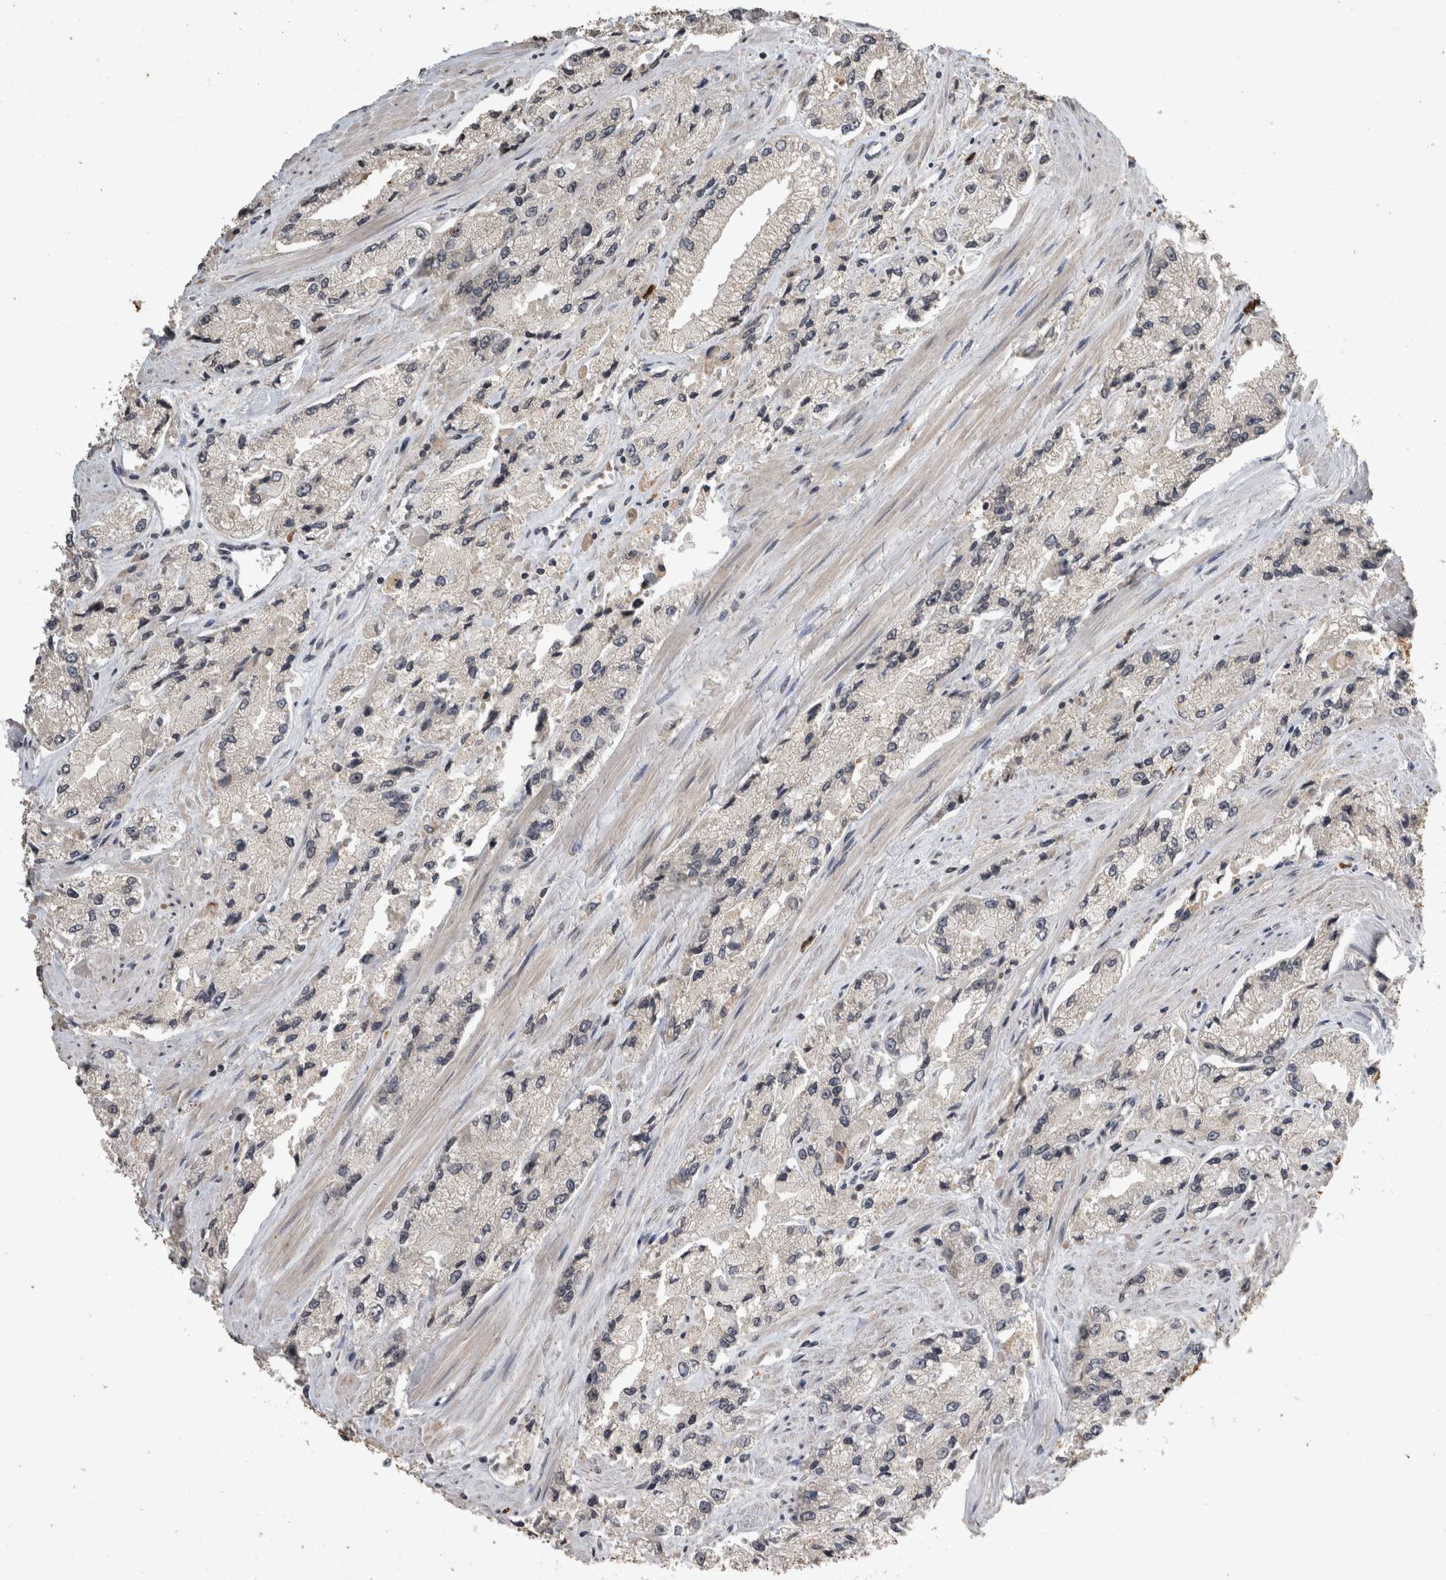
{"staining": {"intensity": "negative", "quantity": "none", "location": "none"}, "tissue": "prostate cancer", "cell_type": "Tumor cells", "image_type": "cancer", "snomed": [{"axis": "morphology", "description": "Adenocarcinoma, High grade"}, {"axis": "topography", "description": "Prostate"}], "caption": "Tumor cells are negative for brown protein staining in high-grade adenocarcinoma (prostate).", "gene": "HRK", "patient": {"sex": "male", "age": 58}}